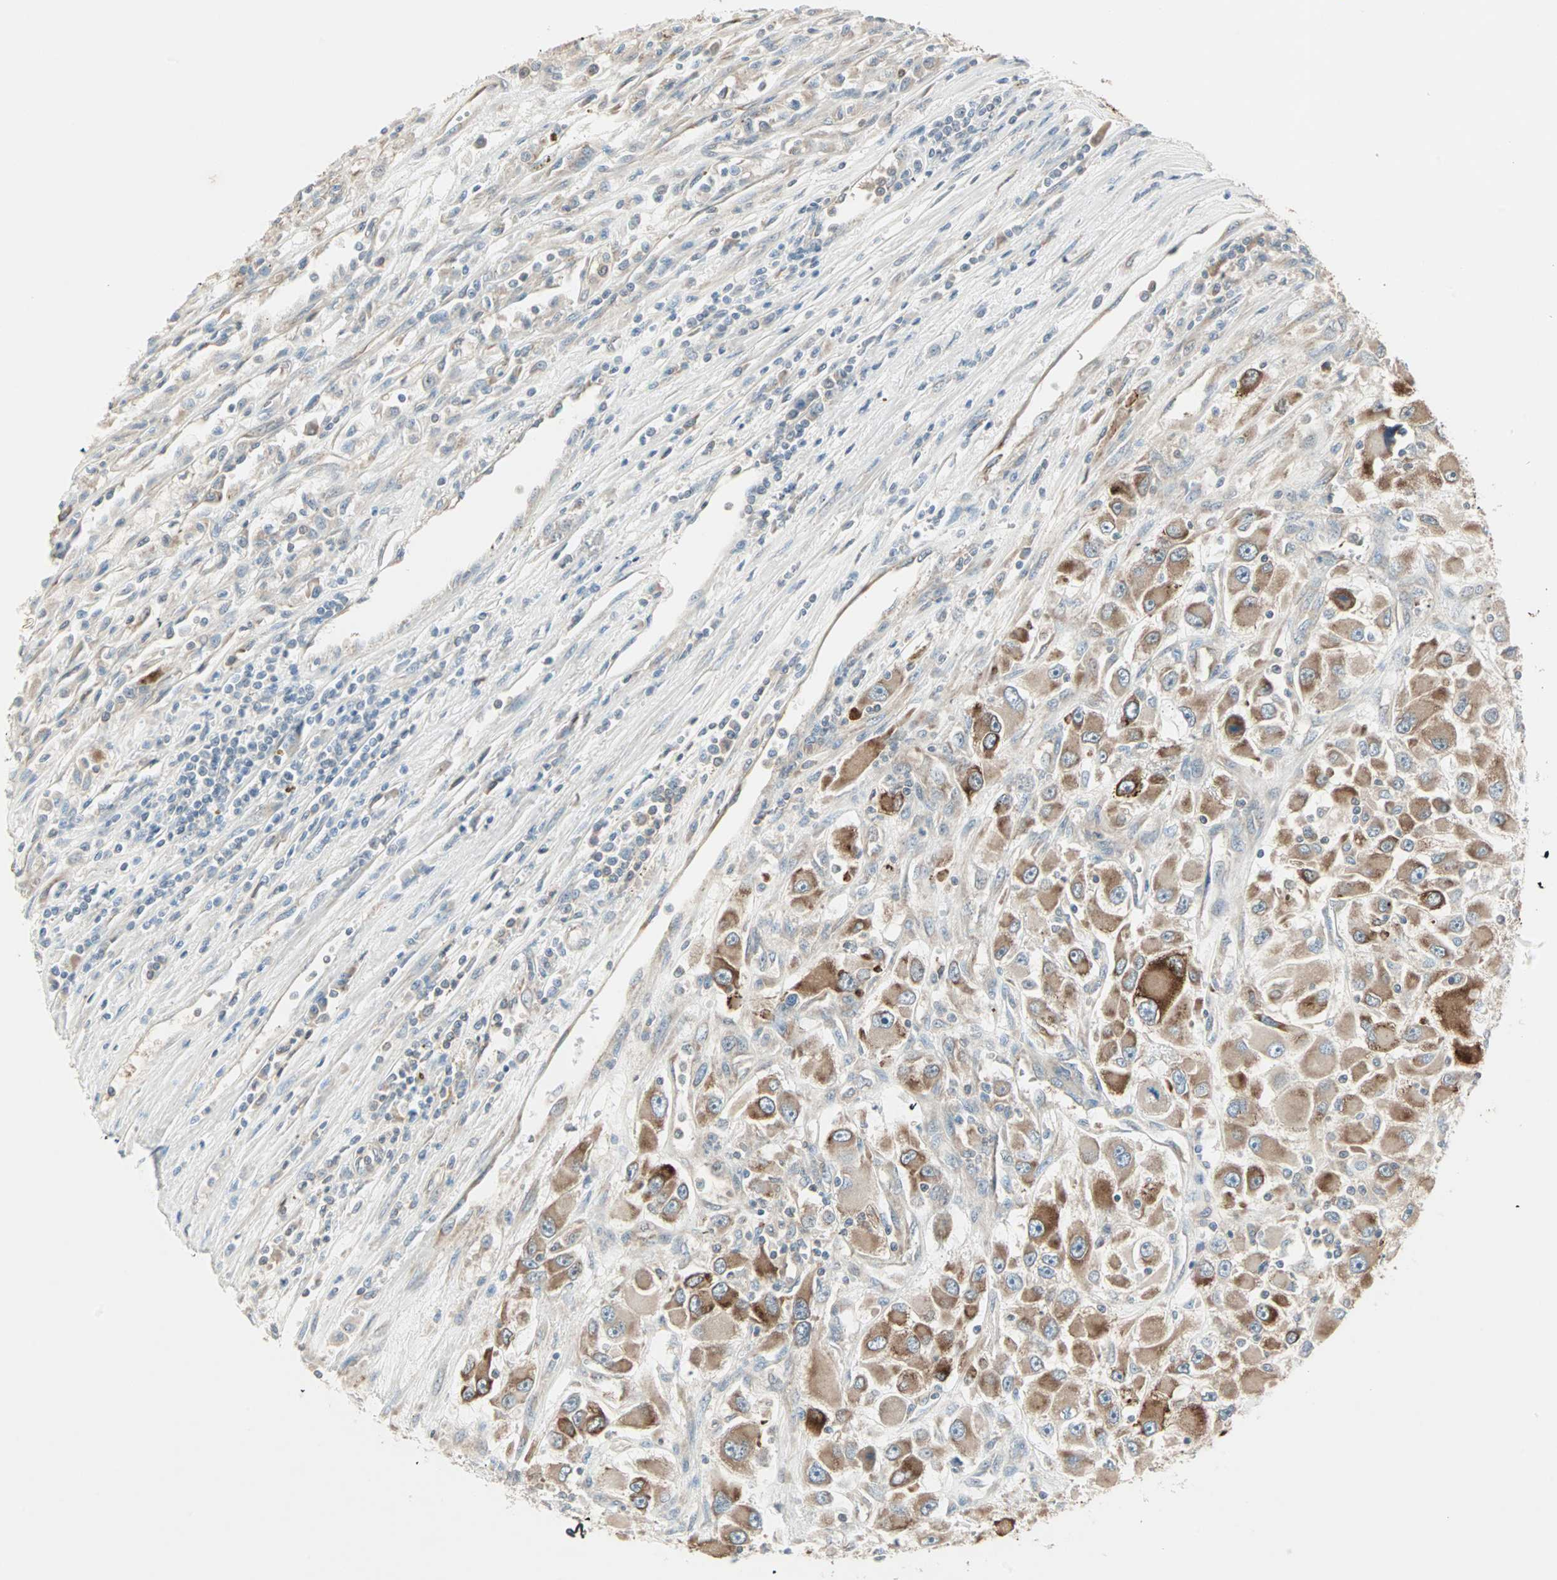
{"staining": {"intensity": "strong", "quantity": ">75%", "location": "cytoplasmic/membranous"}, "tissue": "renal cancer", "cell_type": "Tumor cells", "image_type": "cancer", "snomed": [{"axis": "morphology", "description": "Adenocarcinoma, NOS"}, {"axis": "topography", "description": "Kidney"}], "caption": "Immunohistochemistry micrograph of human renal adenocarcinoma stained for a protein (brown), which reveals high levels of strong cytoplasmic/membranous staining in approximately >75% of tumor cells.", "gene": "ZFP36", "patient": {"sex": "female", "age": 52}}